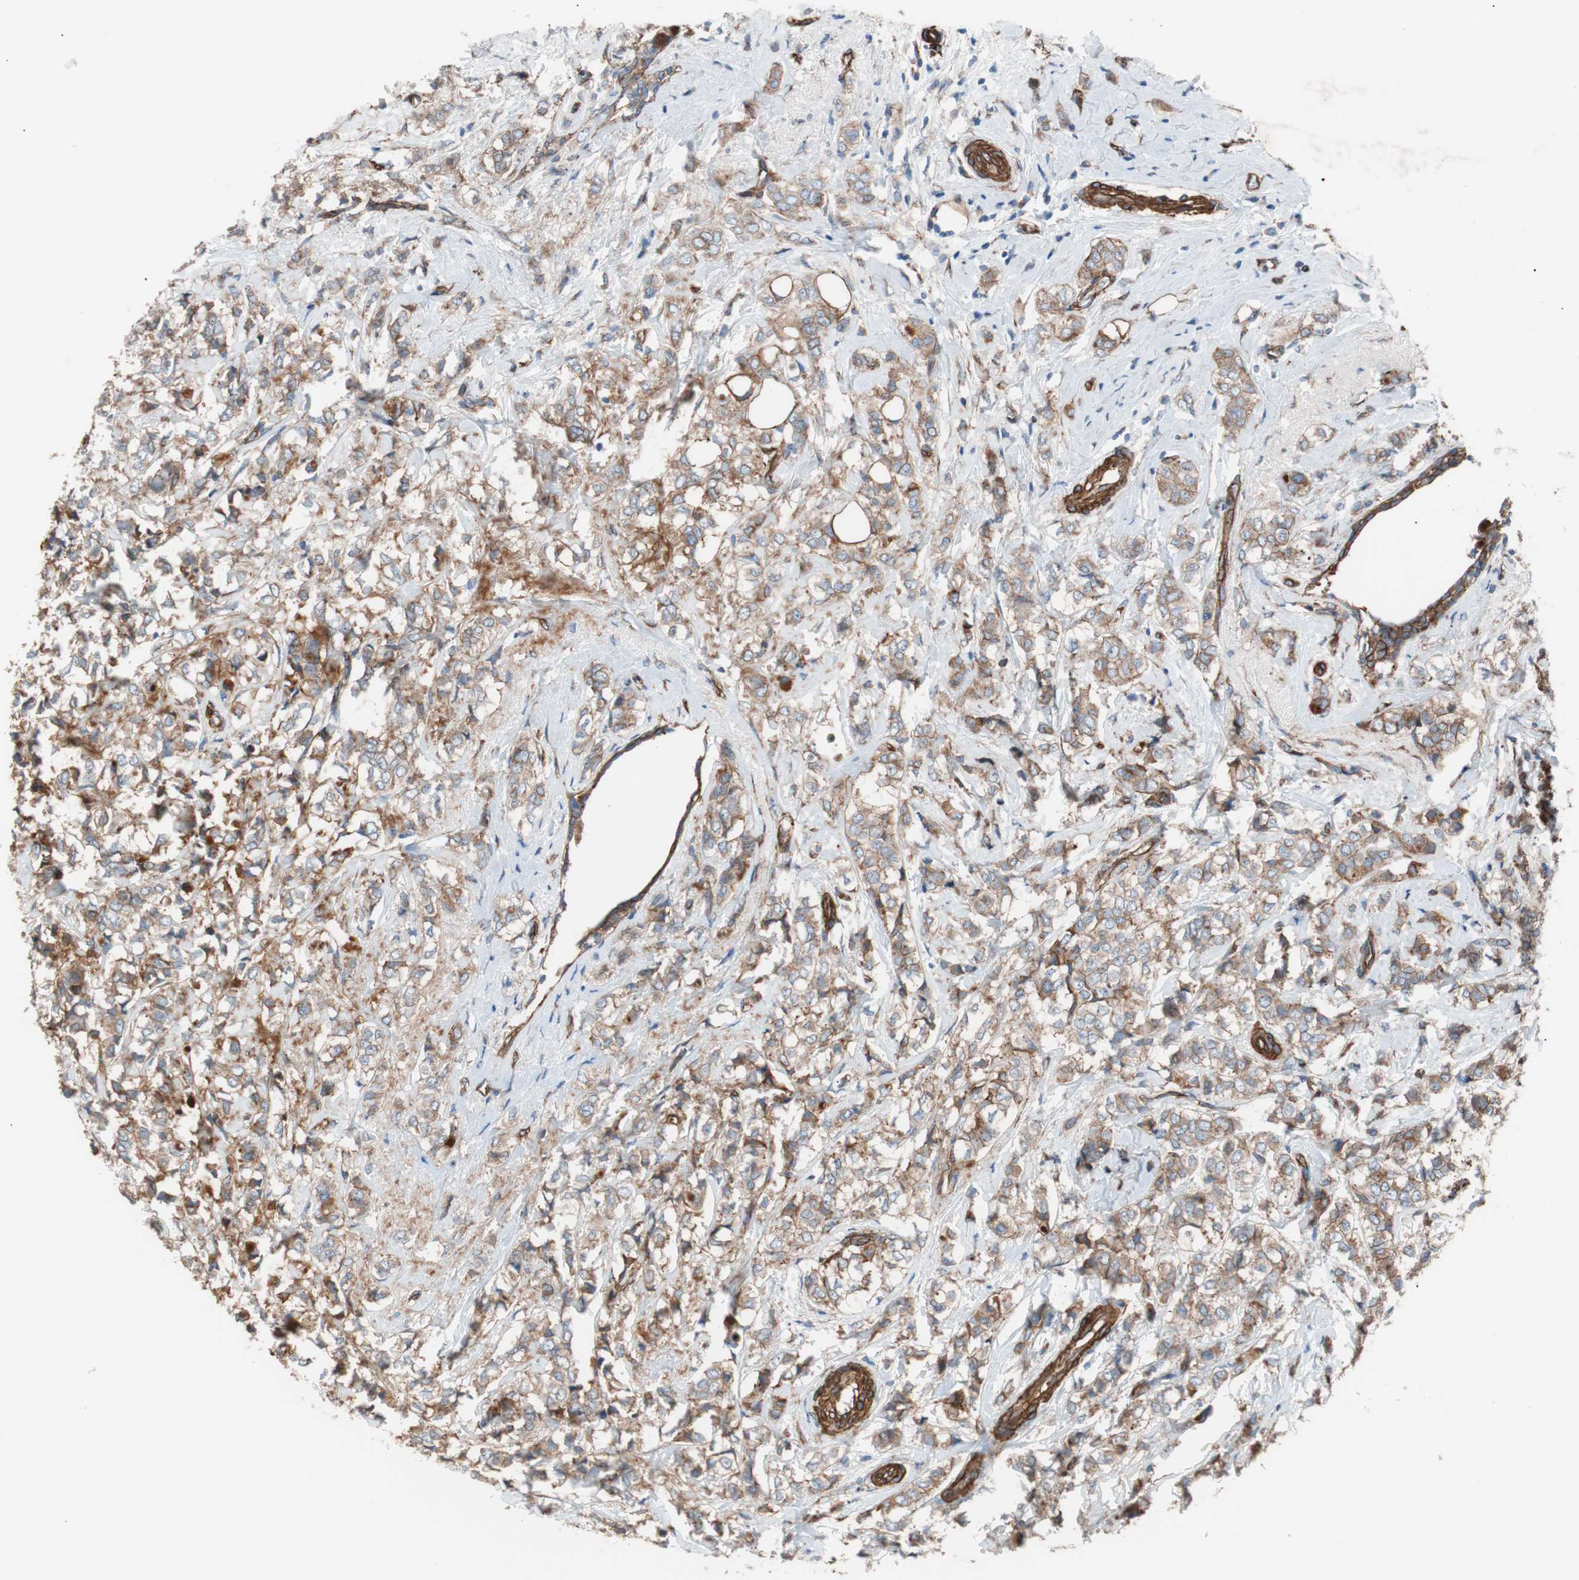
{"staining": {"intensity": "strong", "quantity": ">75%", "location": "cytoplasmic/membranous"}, "tissue": "breast cancer", "cell_type": "Tumor cells", "image_type": "cancer", "snomed": [{"axis": "morphology", "description": "Lobular carcinoma"}, {"axis": "topography", "description": "Breast"}], "caption": "Human lobular carcinoma (breast) stained for a protein (brown) demonstrates strong cytoplasmic/membranous positive expression in approximately >75% of tumor cells.", "gene": "SPINT1", "patient": {"sex": "female", "age": 60}}